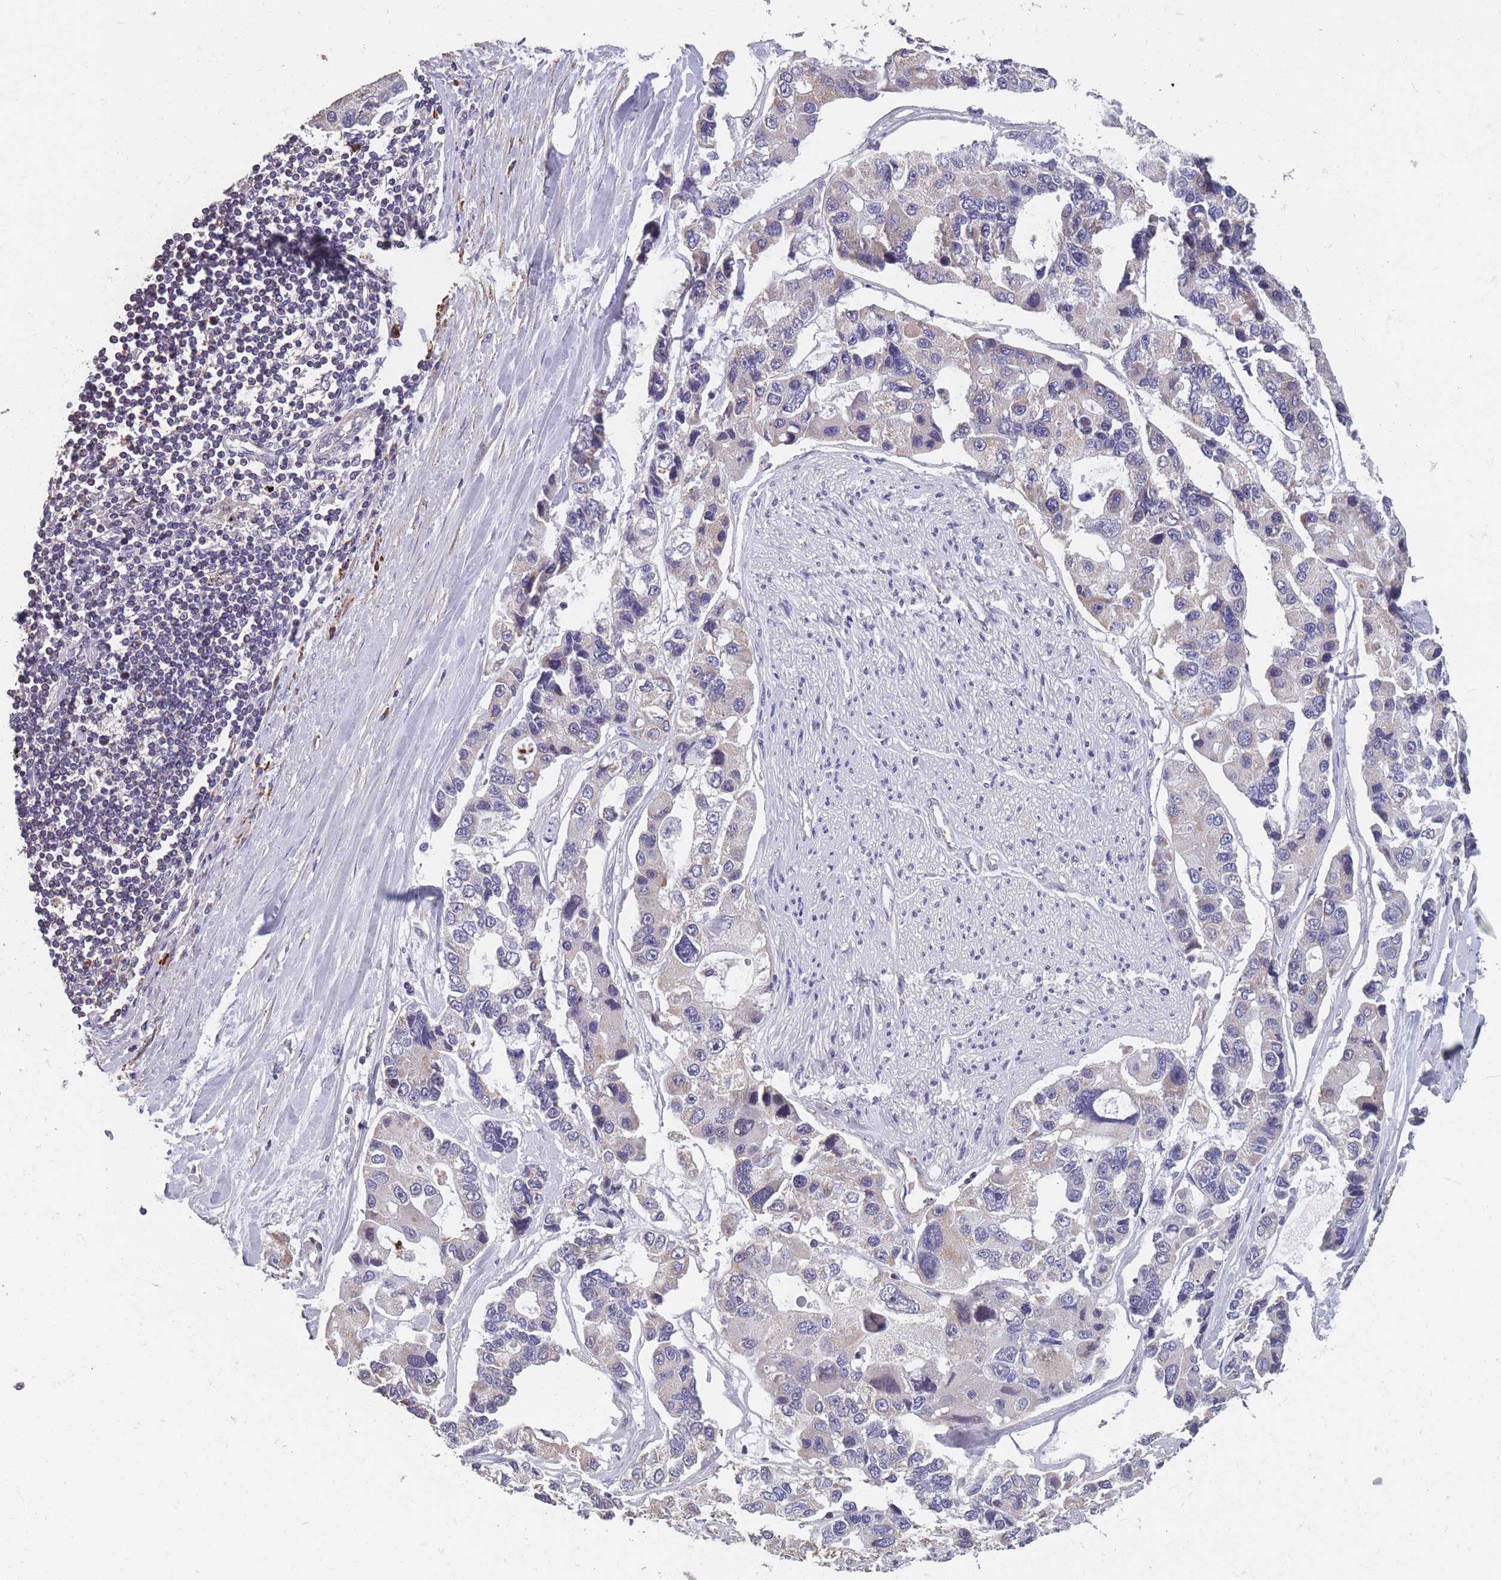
{"staining": {"intensity": "negative", "quantity": "none", "location": "none"}, "tissue": "lung cancer", "cell_type": "Tumor cells", "image_type": "cancer", "snomed": [{"axis": "morphology", "description": "Adenocarcinoma, NOS"}, {"axis": "topography", "description": "Lung"}], "caption": "An image of human lung adenocarcinoma is negative for staining in tumor cells.", "gene": "TOMM40L", "patient": {"sex": "female", "age": 54}}